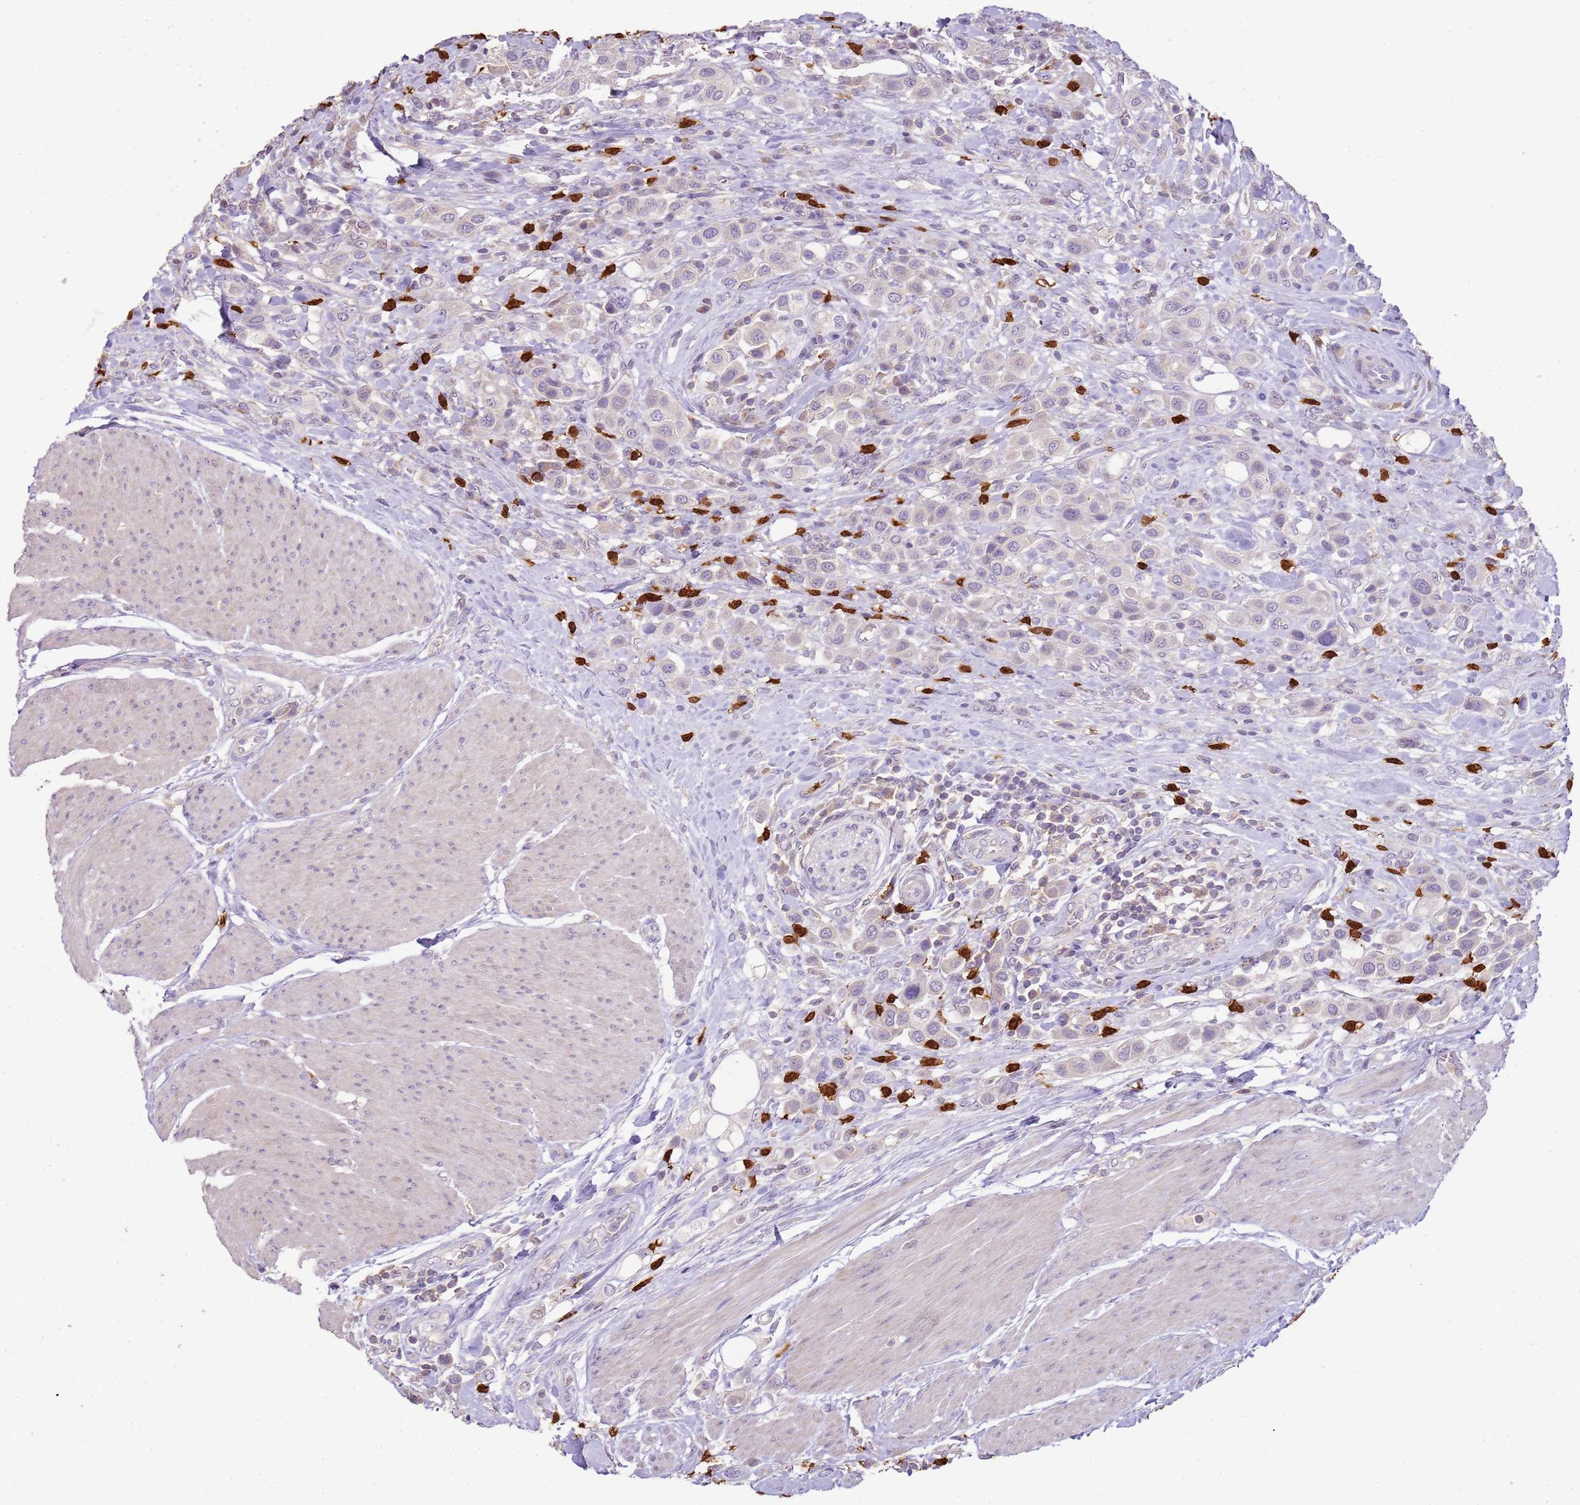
{"staining": {"intensity": "negative", "quantity": "none", "location": "none"}, "tissue": "urothelial cancer", "cell_type": "Tumor cells", "image_type": "cancer", "snomed": [{"axis": "morphology", "description": "Urothelial carcinoma, High grade"}, {"axis": "topography", "description": "Urinary bladder"}], "caption": "A micrograph of human urothelial cancer is negative for staining in tumor cells.", "gene": "IL2RG", "patient": {"sex": "male", "age": 50}}